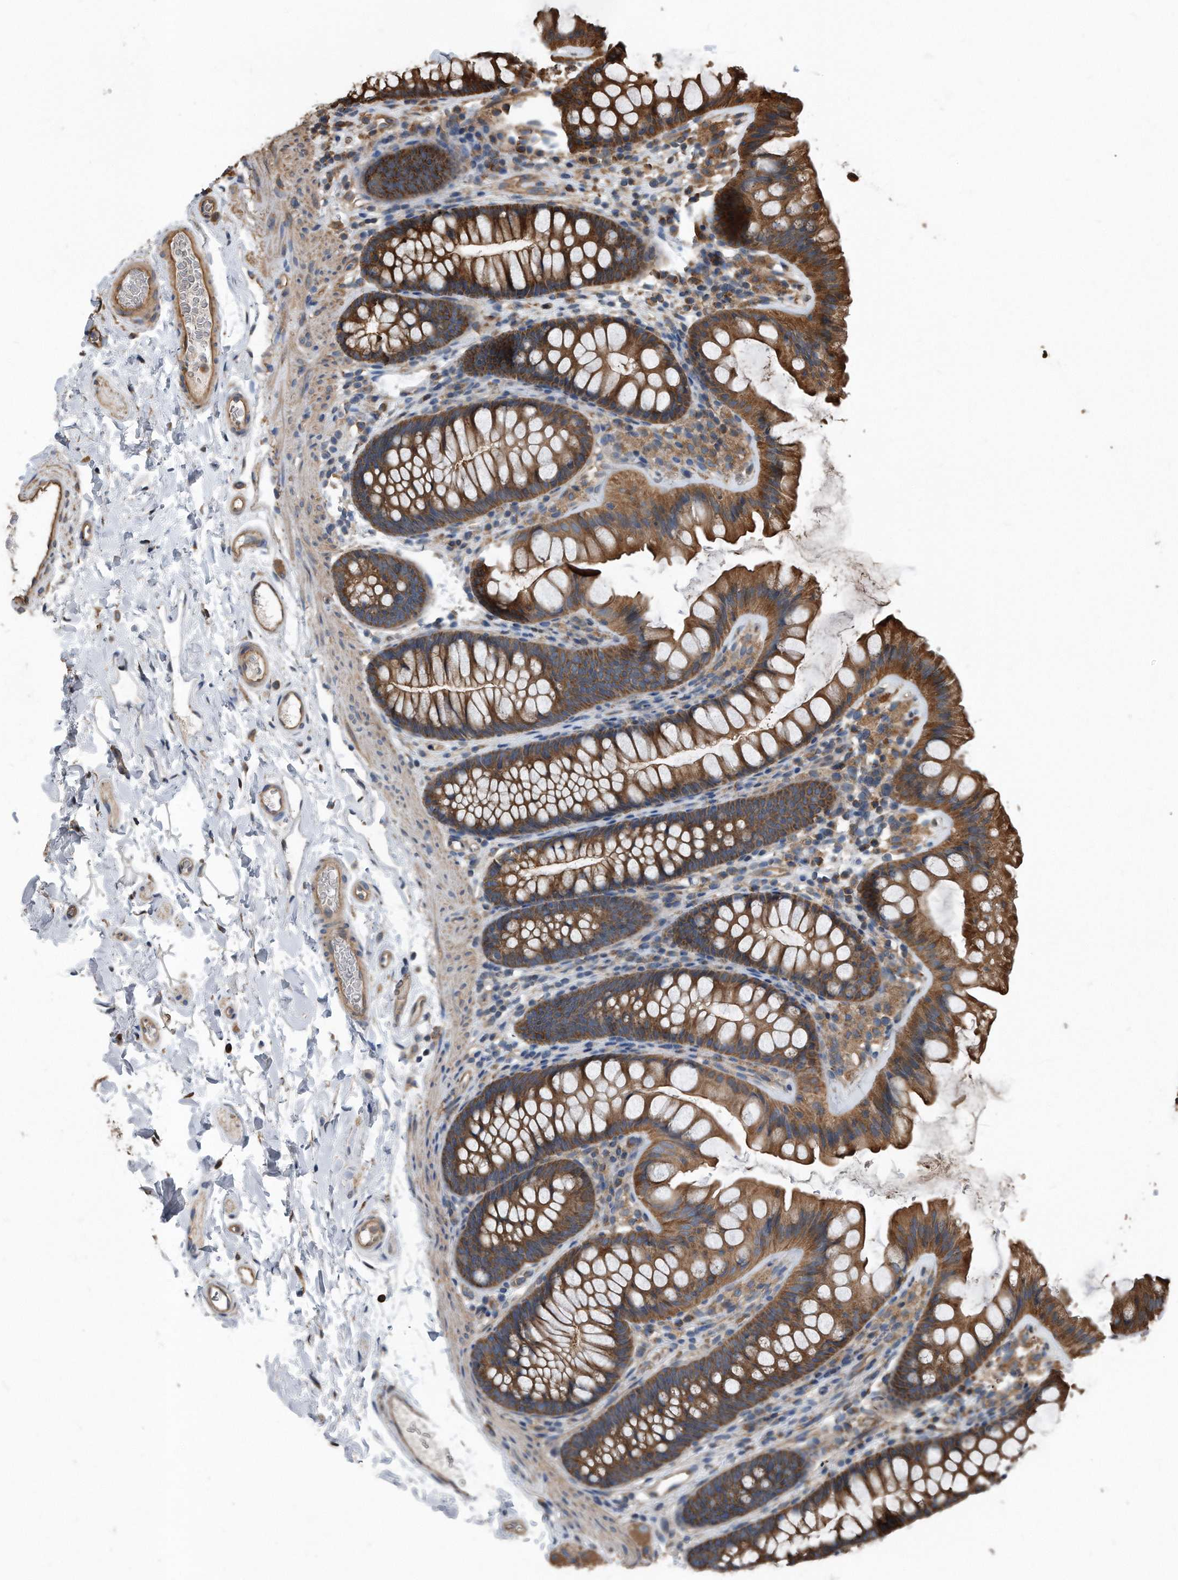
{"staining": {"intensity": "moderate", "quantity": ">75%", "location": "cytoplasmic/membranous"}, "tissue": "colon", "cell_type": "Endothelial cells", "image_type": "normal", "snomed": [{"axis": "morphology", "description": "Normal tissue, NOS"}, {"axis": "topography", "description": "Colon"}], "caption": "Immunohistochemical staining of unremarkable colon displays moderate cytoplasmic/membranous protein staining in about >75% of endothelial cells.", "gene": "FAM136A", "patient": {"sex": "female", "age": 62}}